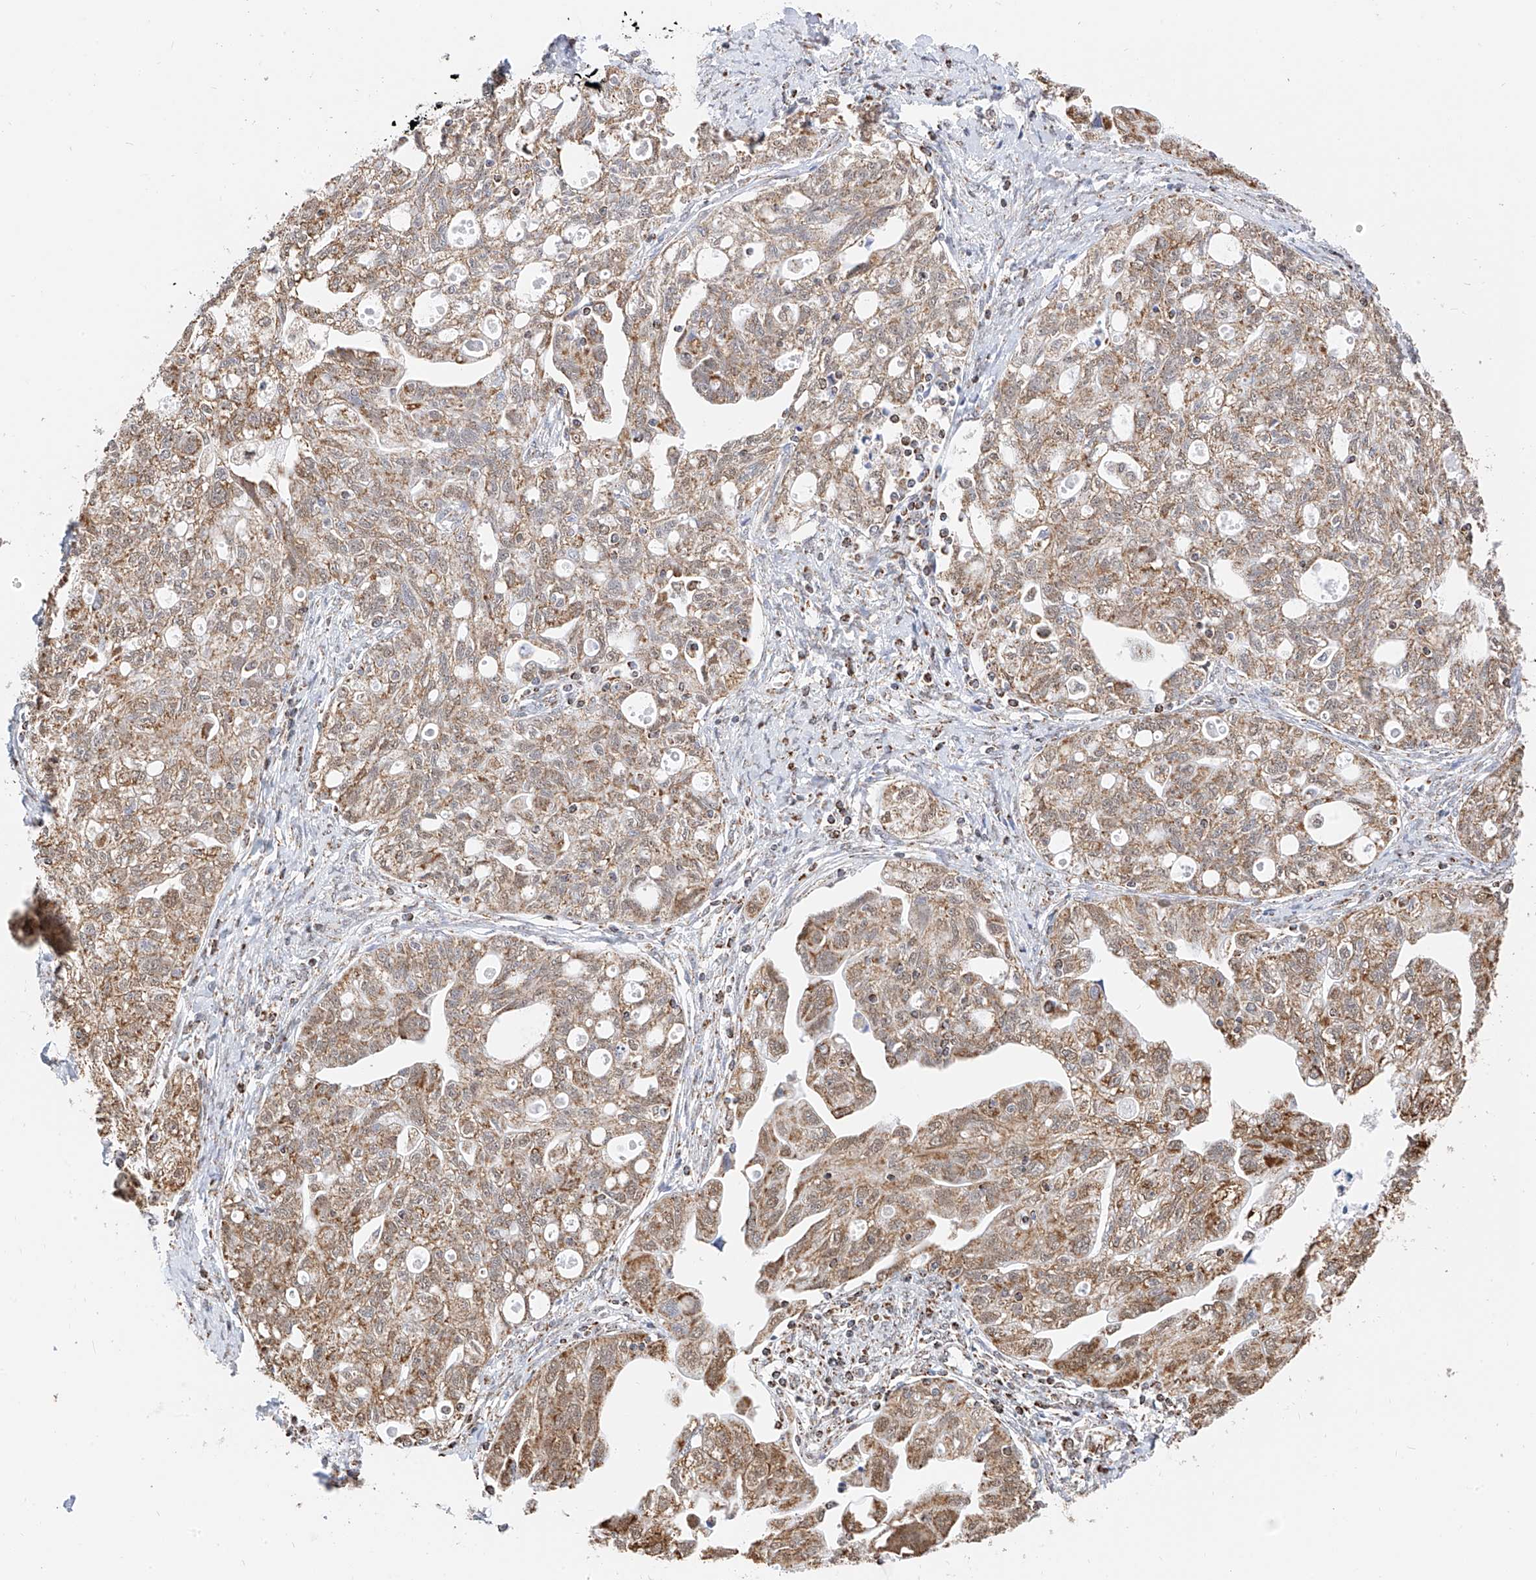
{"staining": {"intensity": "moderate", "quantity": ">75%", "location": "cytoplasmic/membranous"}, "tissue": "ovarian cancer", "cell_type": "Tumor cells", "image_type": "cancer", "snomed": [{"axis": "morphology", "description": "Carcinoma, NOS"}, {"axis": "morphology", "description": "Cystadenocarcinoma, serous, NOS"}, {"axis": "topography", "description": "Ovary"}], "caption": "Ovarian cancer was stained to show a protein in brown. There is medium levels of moderate cytoplasmic/membranous positivity in approximately >75% of tumor cells. Nuclei are stained in blue.", "gene": "NALCN", "patient": {"sex": "female", "age": 69}}